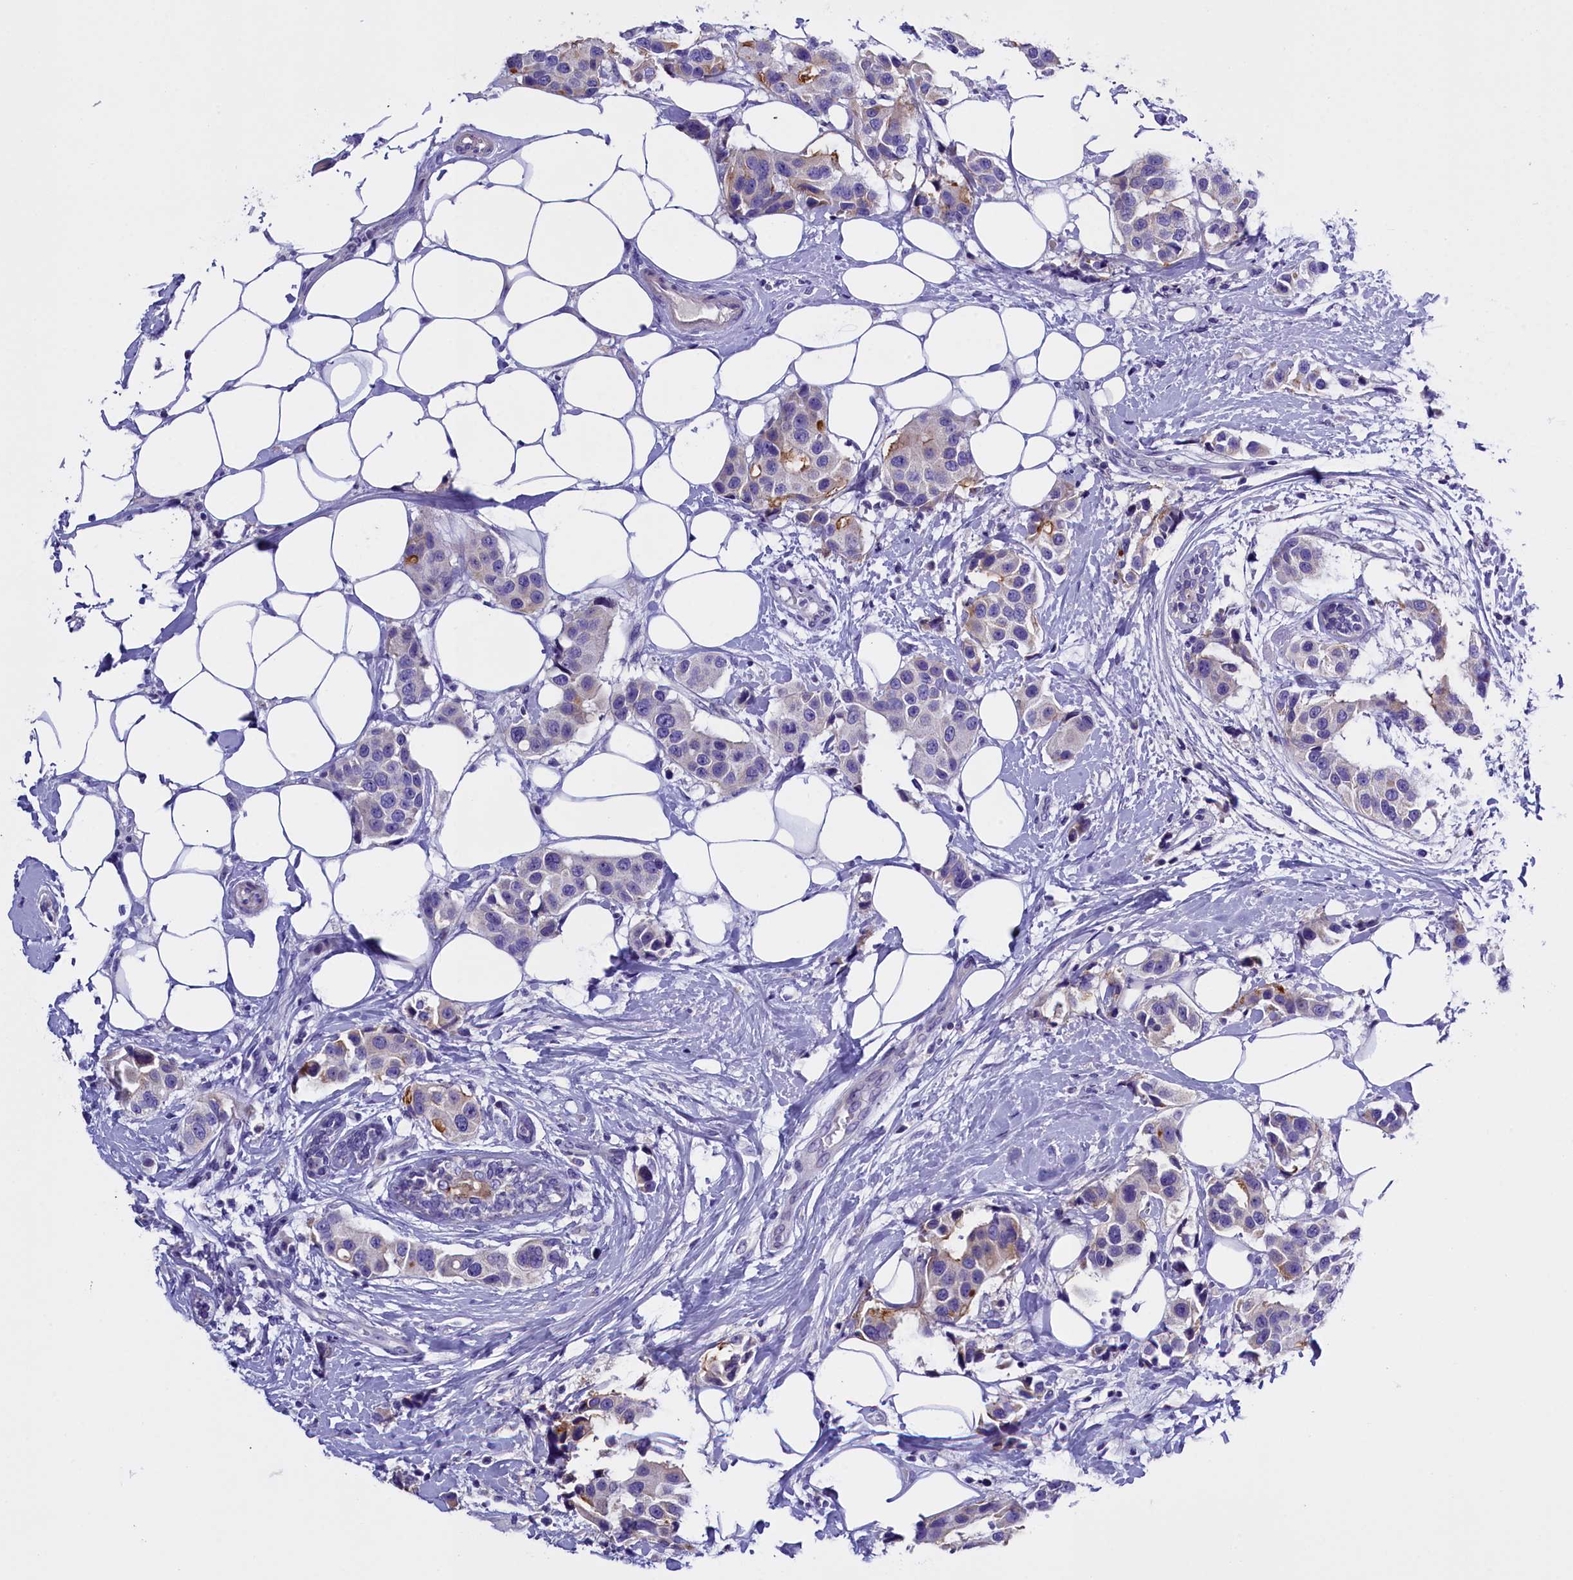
{"staining": {"intensity": "negative", "quantity": "none", "location": "none"}, "tissue": "breast cancer", "cell_type": "Tumor cells", "image_type": "cancer", "snomed": [{"axis": "morphology", "description": "Normal tissue, NOS"}, {"axis": "morphology", "description": "Duct carcinoma"}, {"axis": "topography", "description": "Breast"}], "caption": "This is an immunohistochemistry (IHC) image of human intraductal carcinoma (breast). There is no staining in tumor cells.", "gene": "RTTN", "patient": {"sex": "female", "age": 39}}